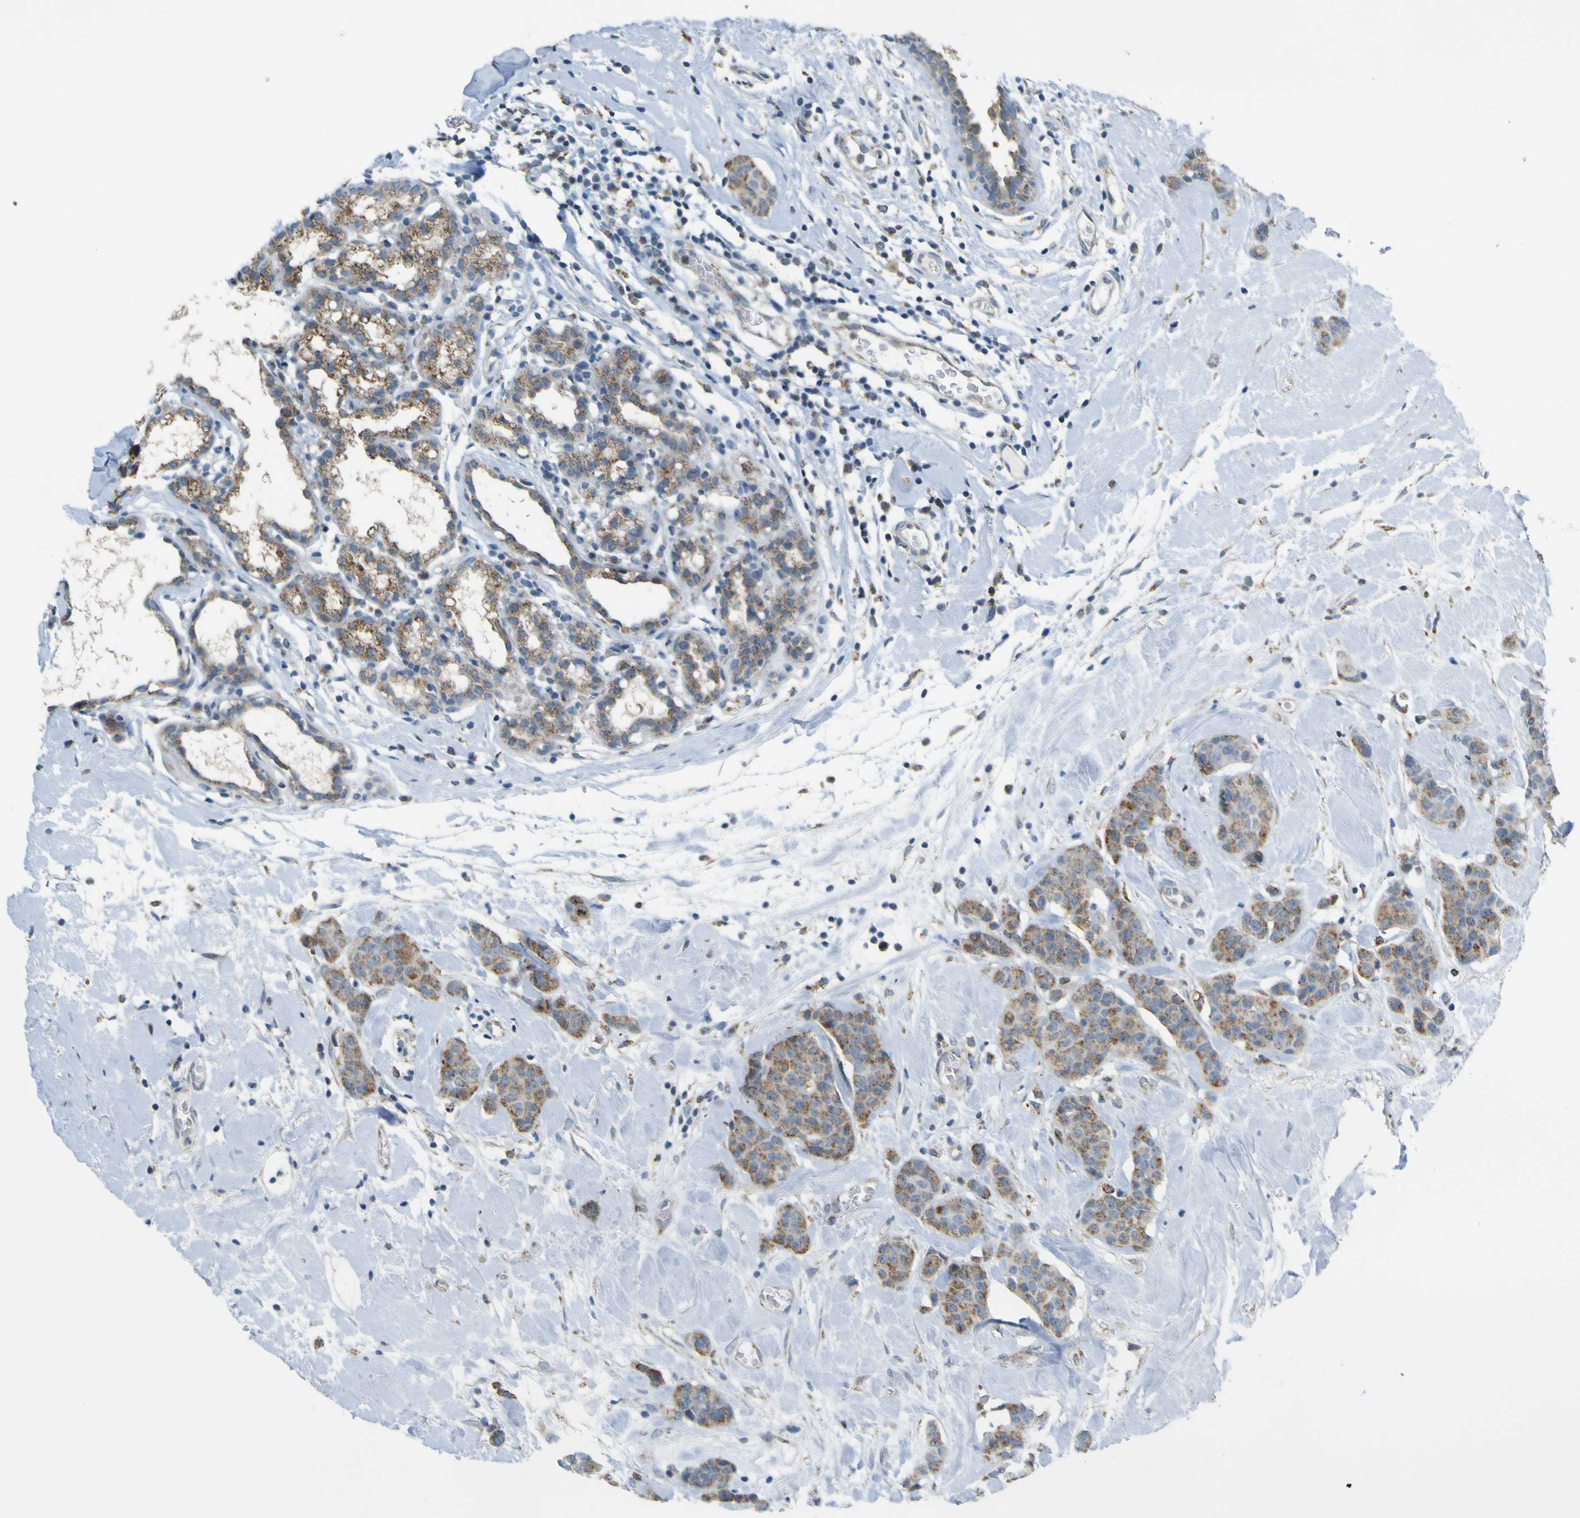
{"staining": {"intensity": "moderate", "quantity": ">75%", "location": "cytoplasmic/membranous"}, "tissue": "breast cancer", "cell_type": "Tumor cells", "image_type": "cancer", "snomed": [{"axis": "morphology", "description": "Normal tissue, NOS"}, {"axis": "morphology", "description": "Duct carcinoma"}, {"axis": "topography", "description": "Breast"}], "caption": "This is an image of immunohistochemistry staining of invasive ductal carcinoma (breast), which shows moderate staining in the cytoplasmic/membranous of tumor cells.", "gene": "ACBD5", "patient": {"sex": "female", "age": 40}}